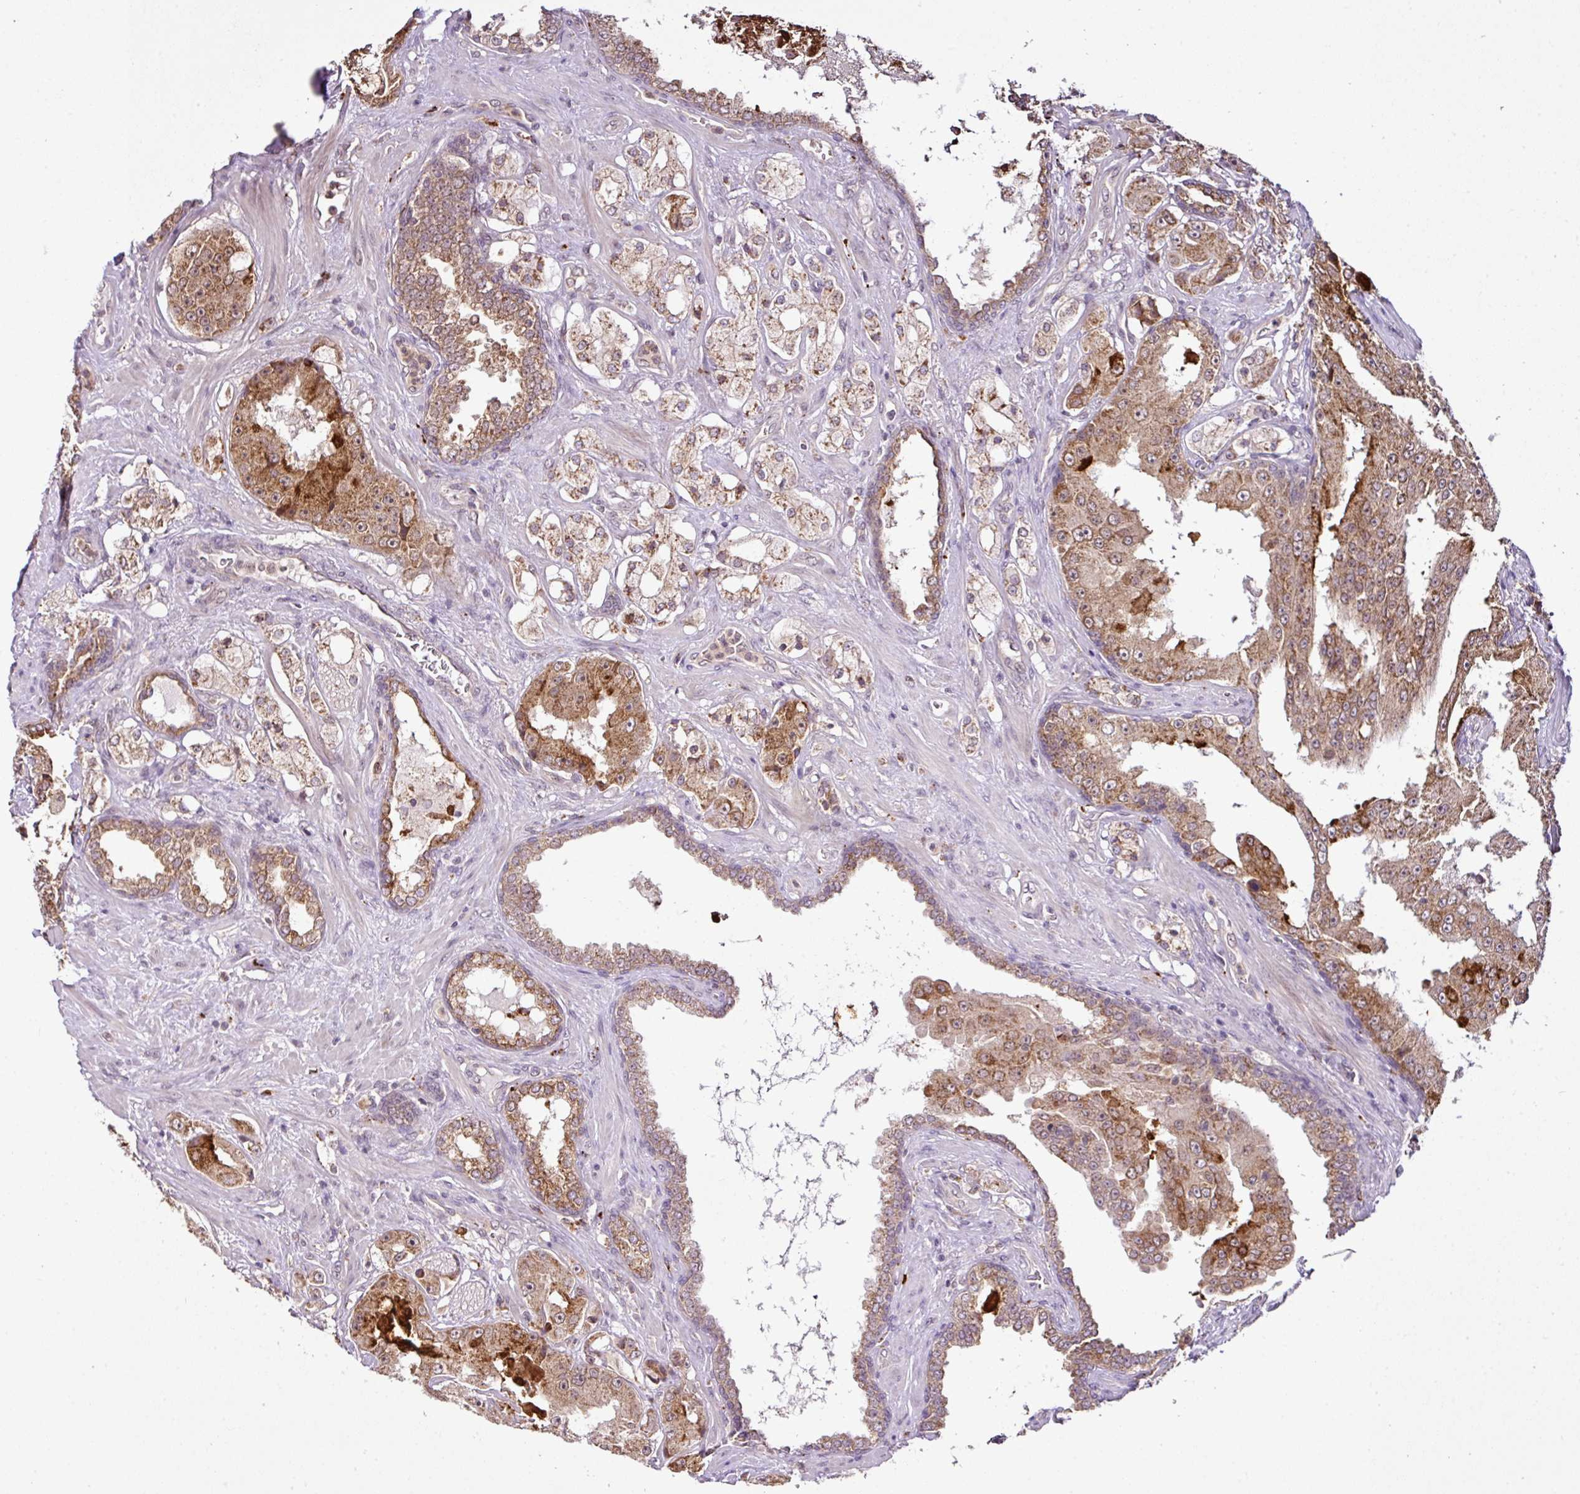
{"staining": {"intensity": "moderate", "quantity": ">75%", "location": "cytoplasmic/membranous"}, "tissue": "prostate cancer", "cell_type": "Tumor cells", "image_type": "cancer", "snomed": [{"axis": "morphology", "description": "Adenocarcinoma, High grade"}, {"axis": "topography", "description": "Prostate"}], "caption": "Brown immunohistochemical staining in human adenocarcinoma (high-grade) (prostate) reveals moderate cytoplasmic/membranous staining in about >75% of tumor cells.", "gene": "SMCO4", "patient": {"sex": "male", "age": 73}}